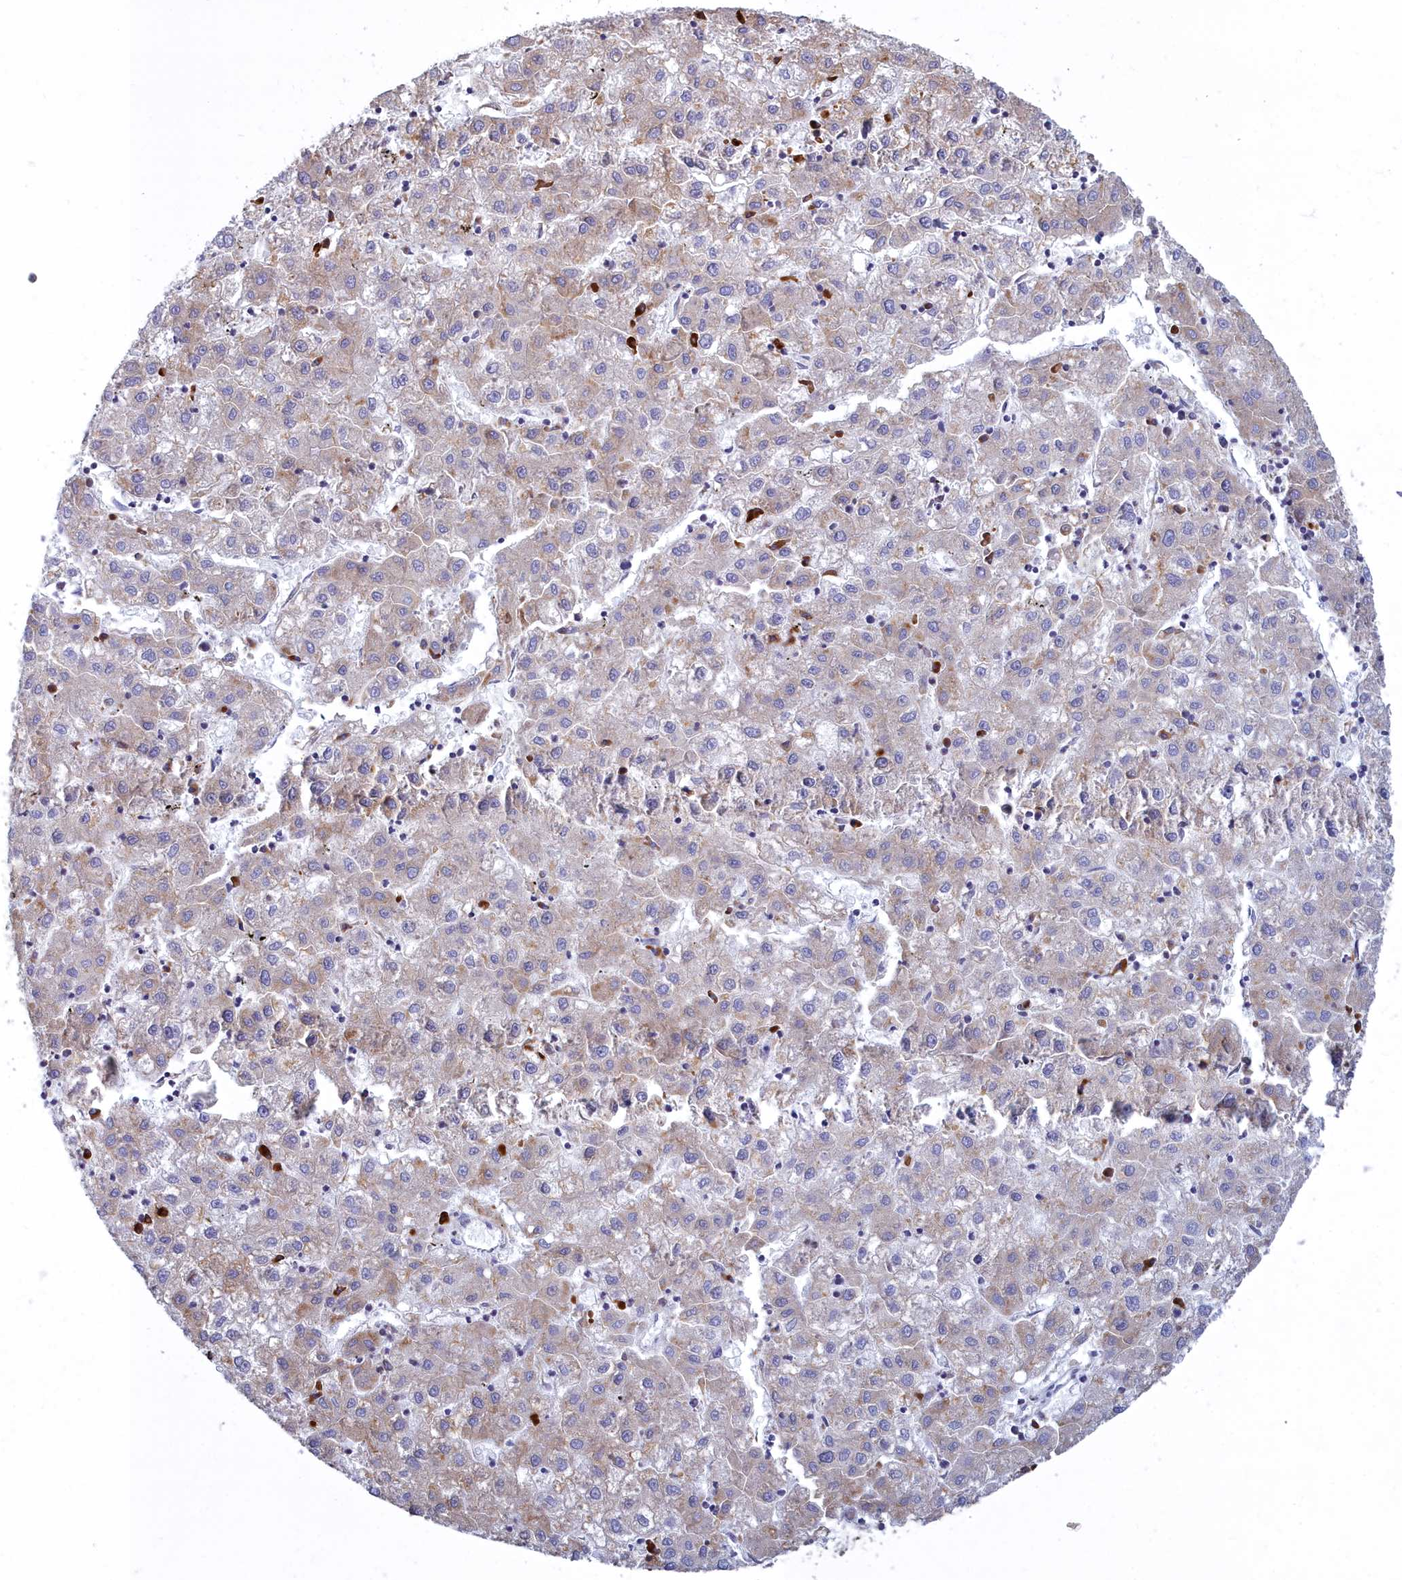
{"staining": {"intensity": "weak", "quantity": "25%-75%", "location": "cytoplasmic/membranous"}, "tissue": "liver cancer", "cell_type": "Tumor cells", "image_type": "cancer", "snomed": [{"axis": "morphology", "description": "Carcinoma, Hepatocellular, NOS"}, {"axis": "topography", "description": "Liver"}], "caption": "Liver cancer (hepatocellular carcinoma) stained with immunohistochemistry reveals weak cytoplasmic/membranous positivity in about 25%-75% of tumor cells.", "gene": "HM13", "patient": {"sex": "male", "age": 72}}